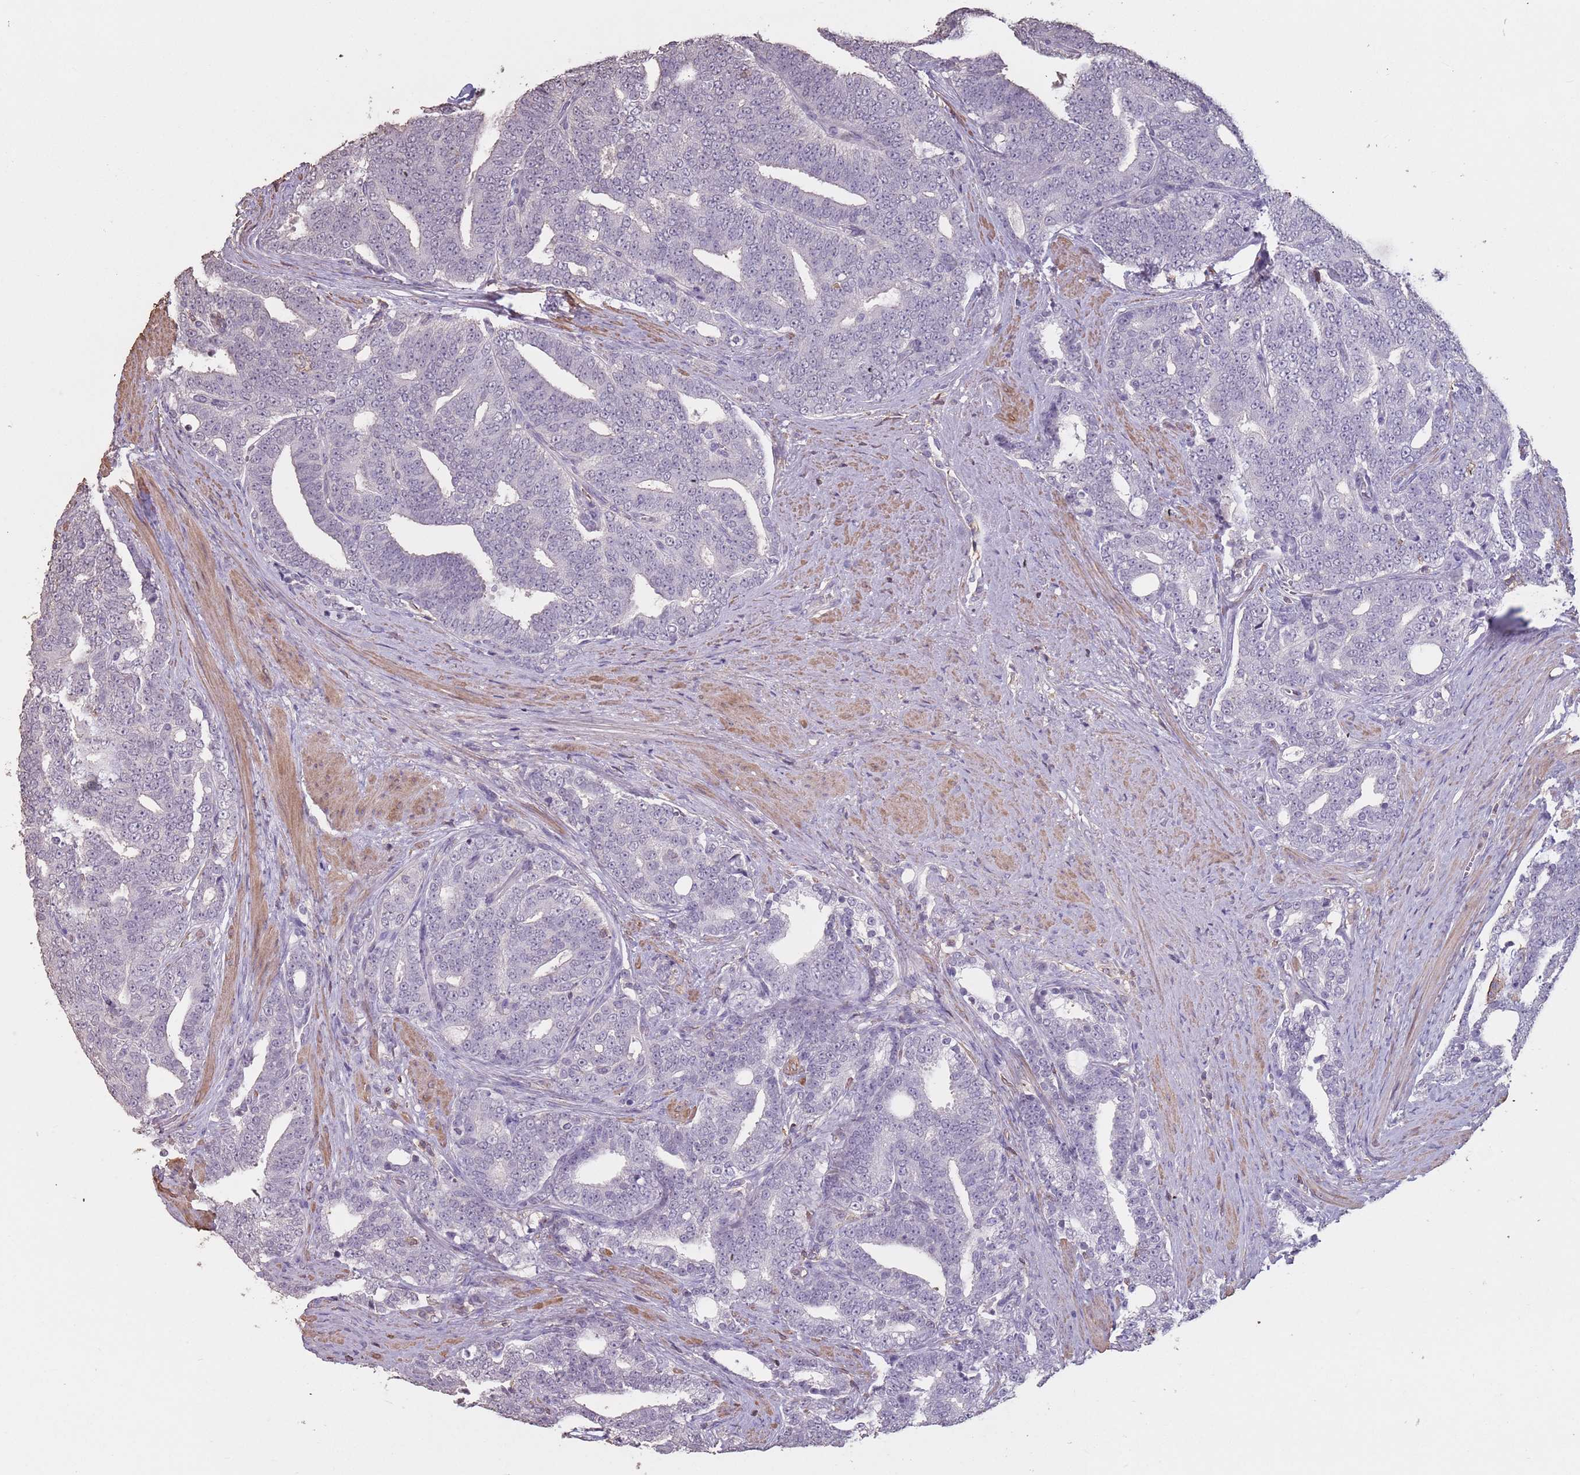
{"staining": {"intensity": "negative", "quantity": "none", "location": "none"}, "tissue": "prostate cancer", "cell_type": "Tumor cells", "image_type": "cancer", "snomed": [{"axis": "morphology", "description": "Adenocarcinoma, High grade"}, {"axis": "topography", "description": "Prostate and seminal vesicle, NOS"}], "caption": "Immunohistochemistry of human high-grade adenocarcinoma (prostate) exhibits no expression in tumor cells.", "gene": "SUN5", "patient": {"sex": "male", "age": 67}}